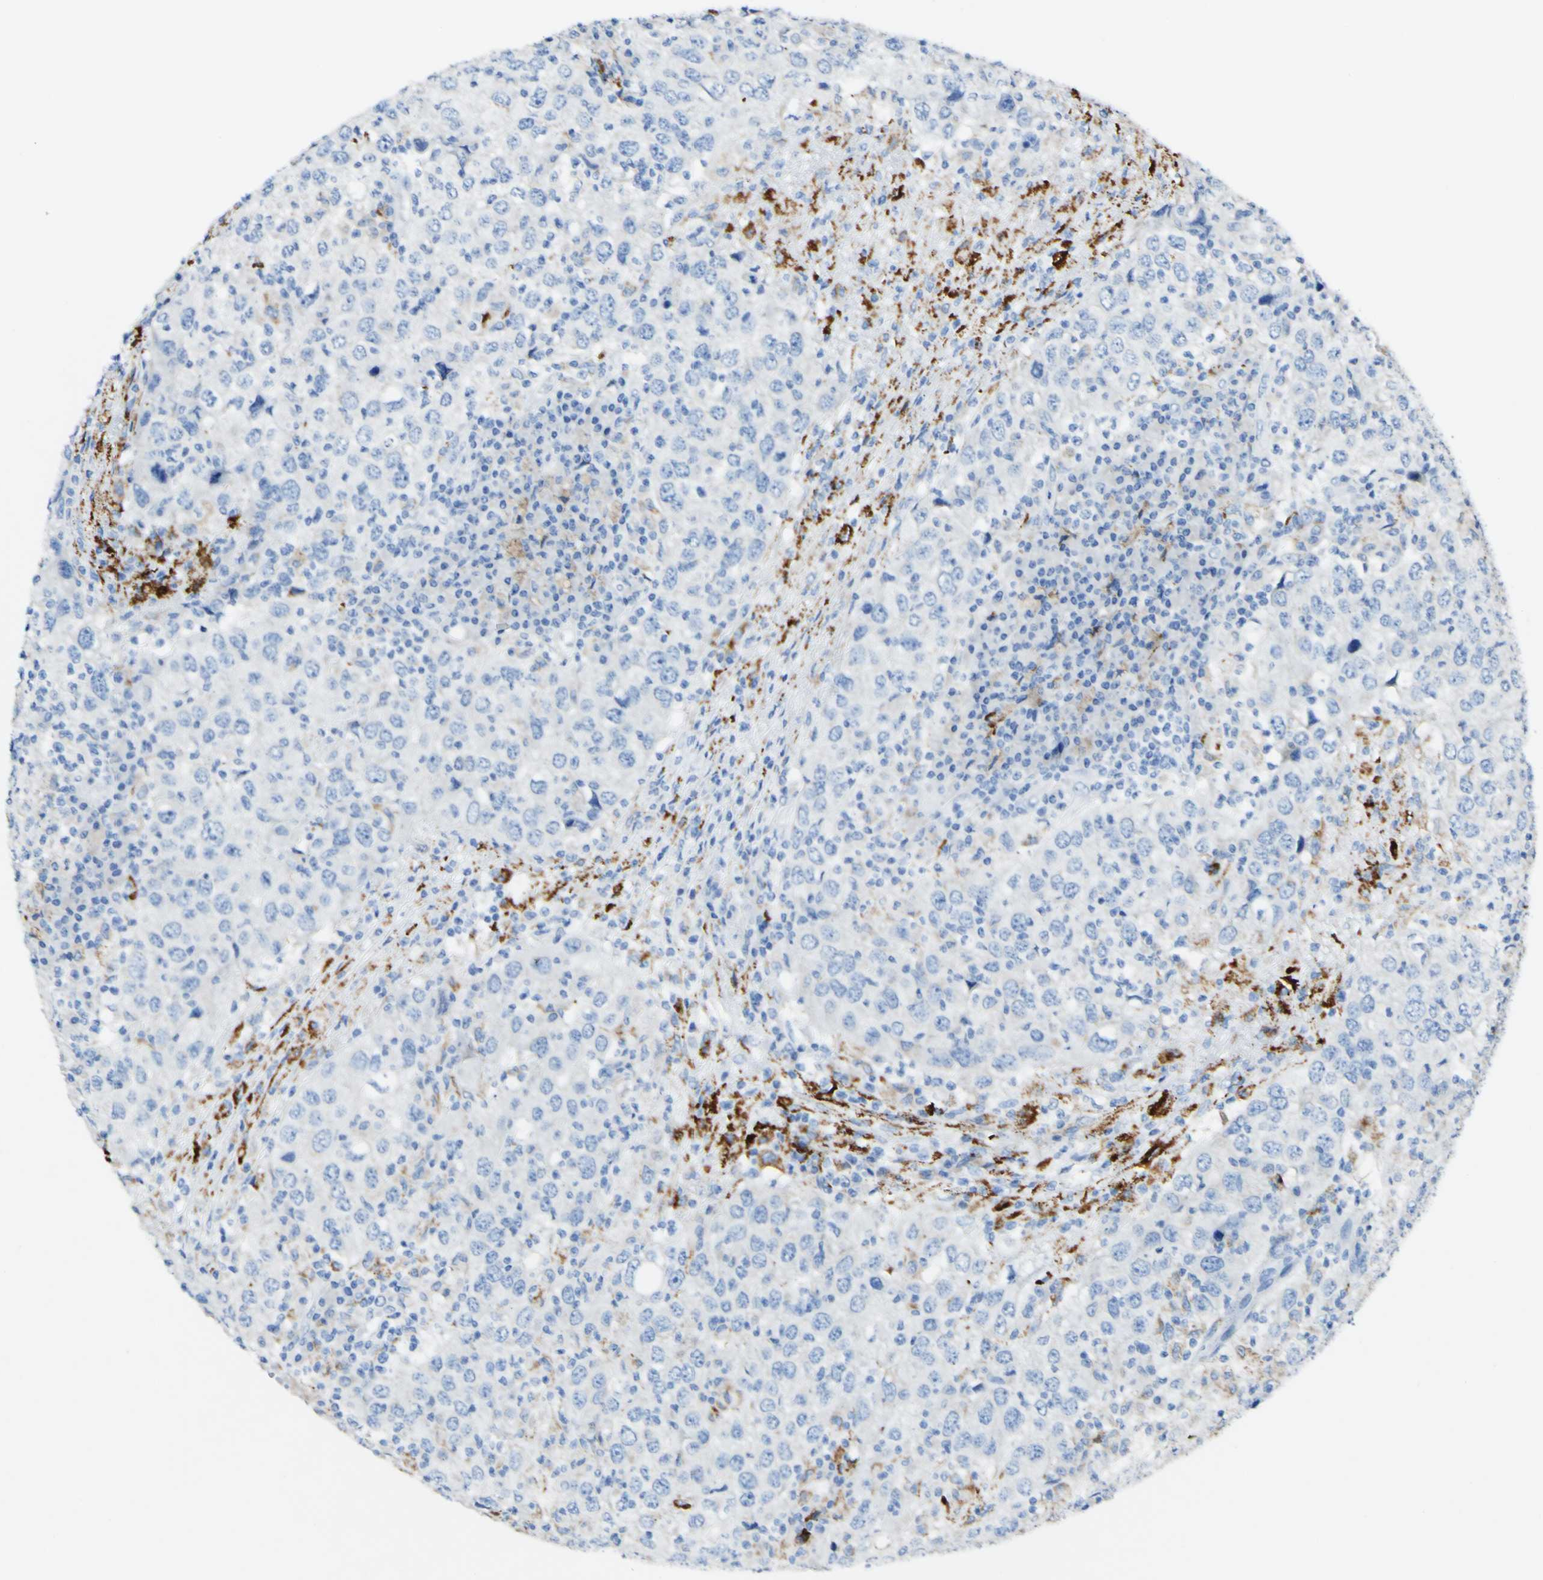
{"staining": {"intensity": "negative", "quantity": "none", "location": "none"}, "tissue": "head and neck cancer", "cell_type": "Tumor cells", "image_type": "cancer", "snomed": [{"axis": "morphology", "description": "Adenocarcinoma, NOS"}, {"axis": "topography", "description": "Salivary gland"}, {"axis": "topography", "description": "Head-Neck"}], "caption": "This is an immunohistochemistry (IHC) photomicrograph of adenocarcinoma (head and neck). There is no positivity in tumor cells.", "gene": "FGF4", "patient": {"sex": "female", "age": 65}}